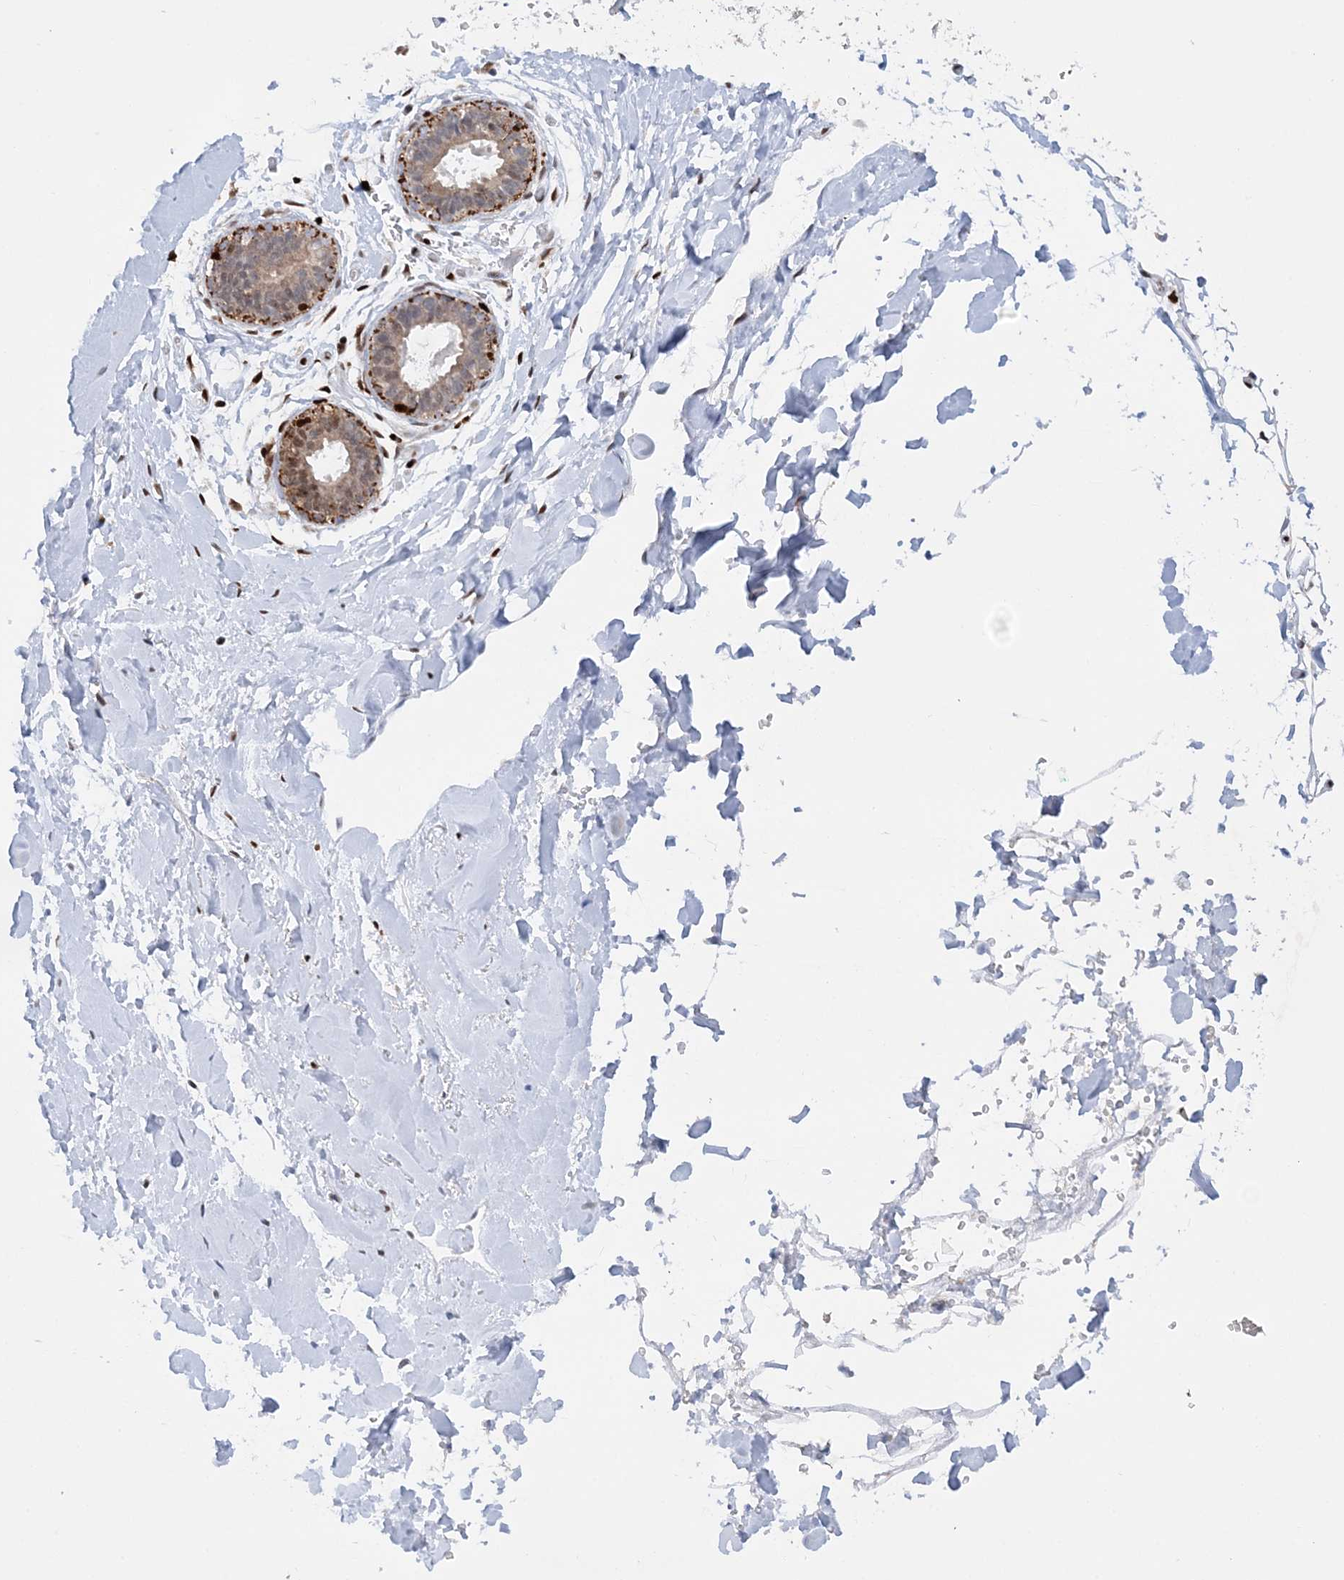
{"staining": {"intensity": "negative", "quantity": "none", "location": "none"}, "tissue": "adipose tissue", "cell_type": "Adipocytes", "image_type": "normal", "snomed": [{"axis": "morphology", "description": "Normal tissue, NOS"}, {"axis": "topography", "description": "Breast"}], "caption": "IHC photomicrograph of normal human adipose tissue stained for a protein (brown), which displays no expression in adipocytes.", "gene": "NIT2", "patient": {"sex": "female", "age": 26}}